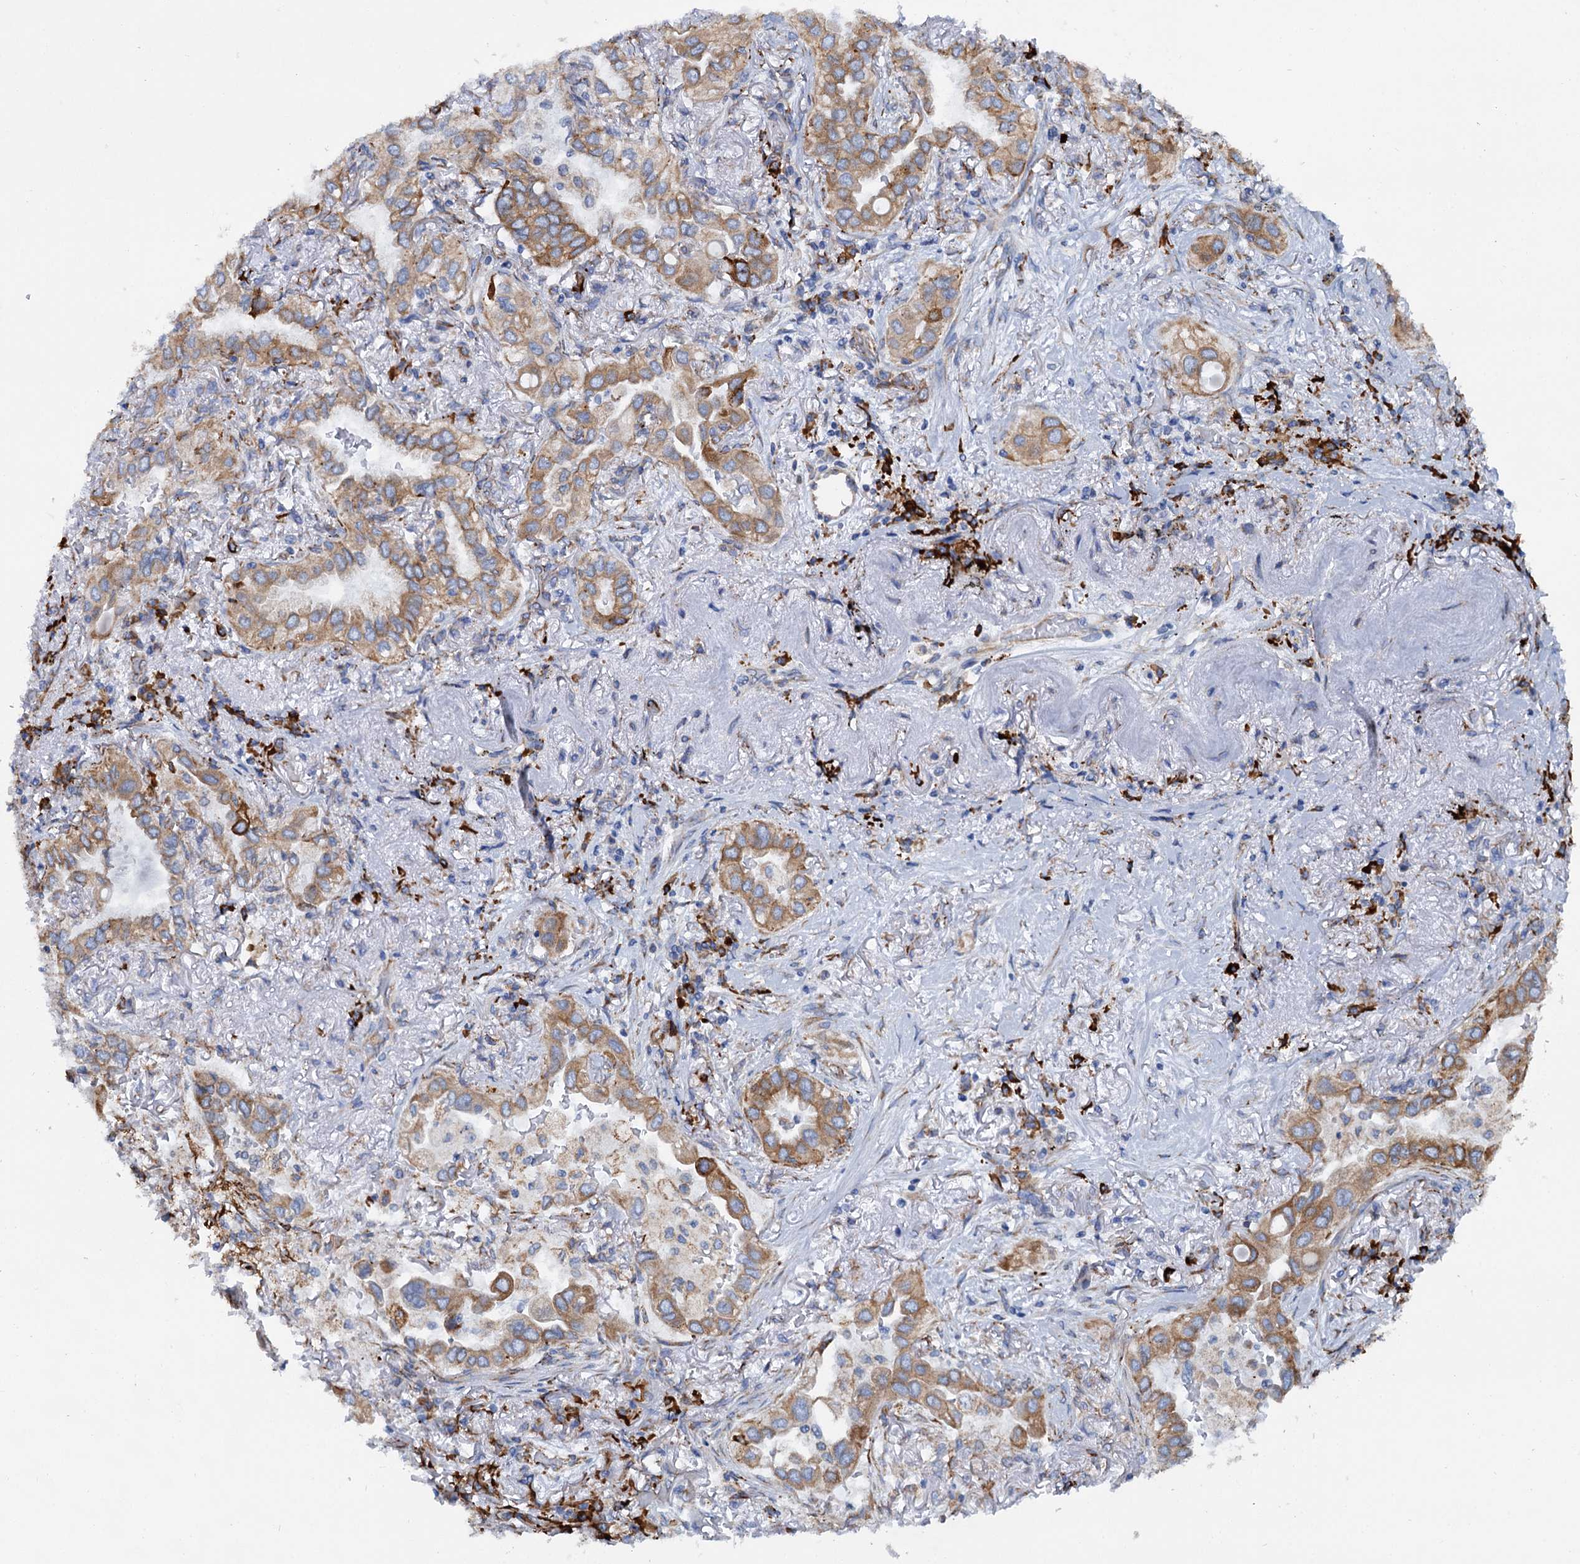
{"staining": {"intensity": "moderate", "quantity": ">75%", "location": "cytoplasmic/membranous"}, "tissue": "lung cancer", "cell_type": "Tumor cells", "image_type": "cancer", "snomed": [{"axis": "morphology", "description": "Adenocarcinoma, NOS"}, {"axis": "topography", "description": "Lung"}], "caption": "Tumor cells show medium levels of moderate cytoplasmic/membranous staining in approximately >75% of cells in human lung cancer.", "gene": "SHE", "patient": {"sex": "female", "age": 76}}